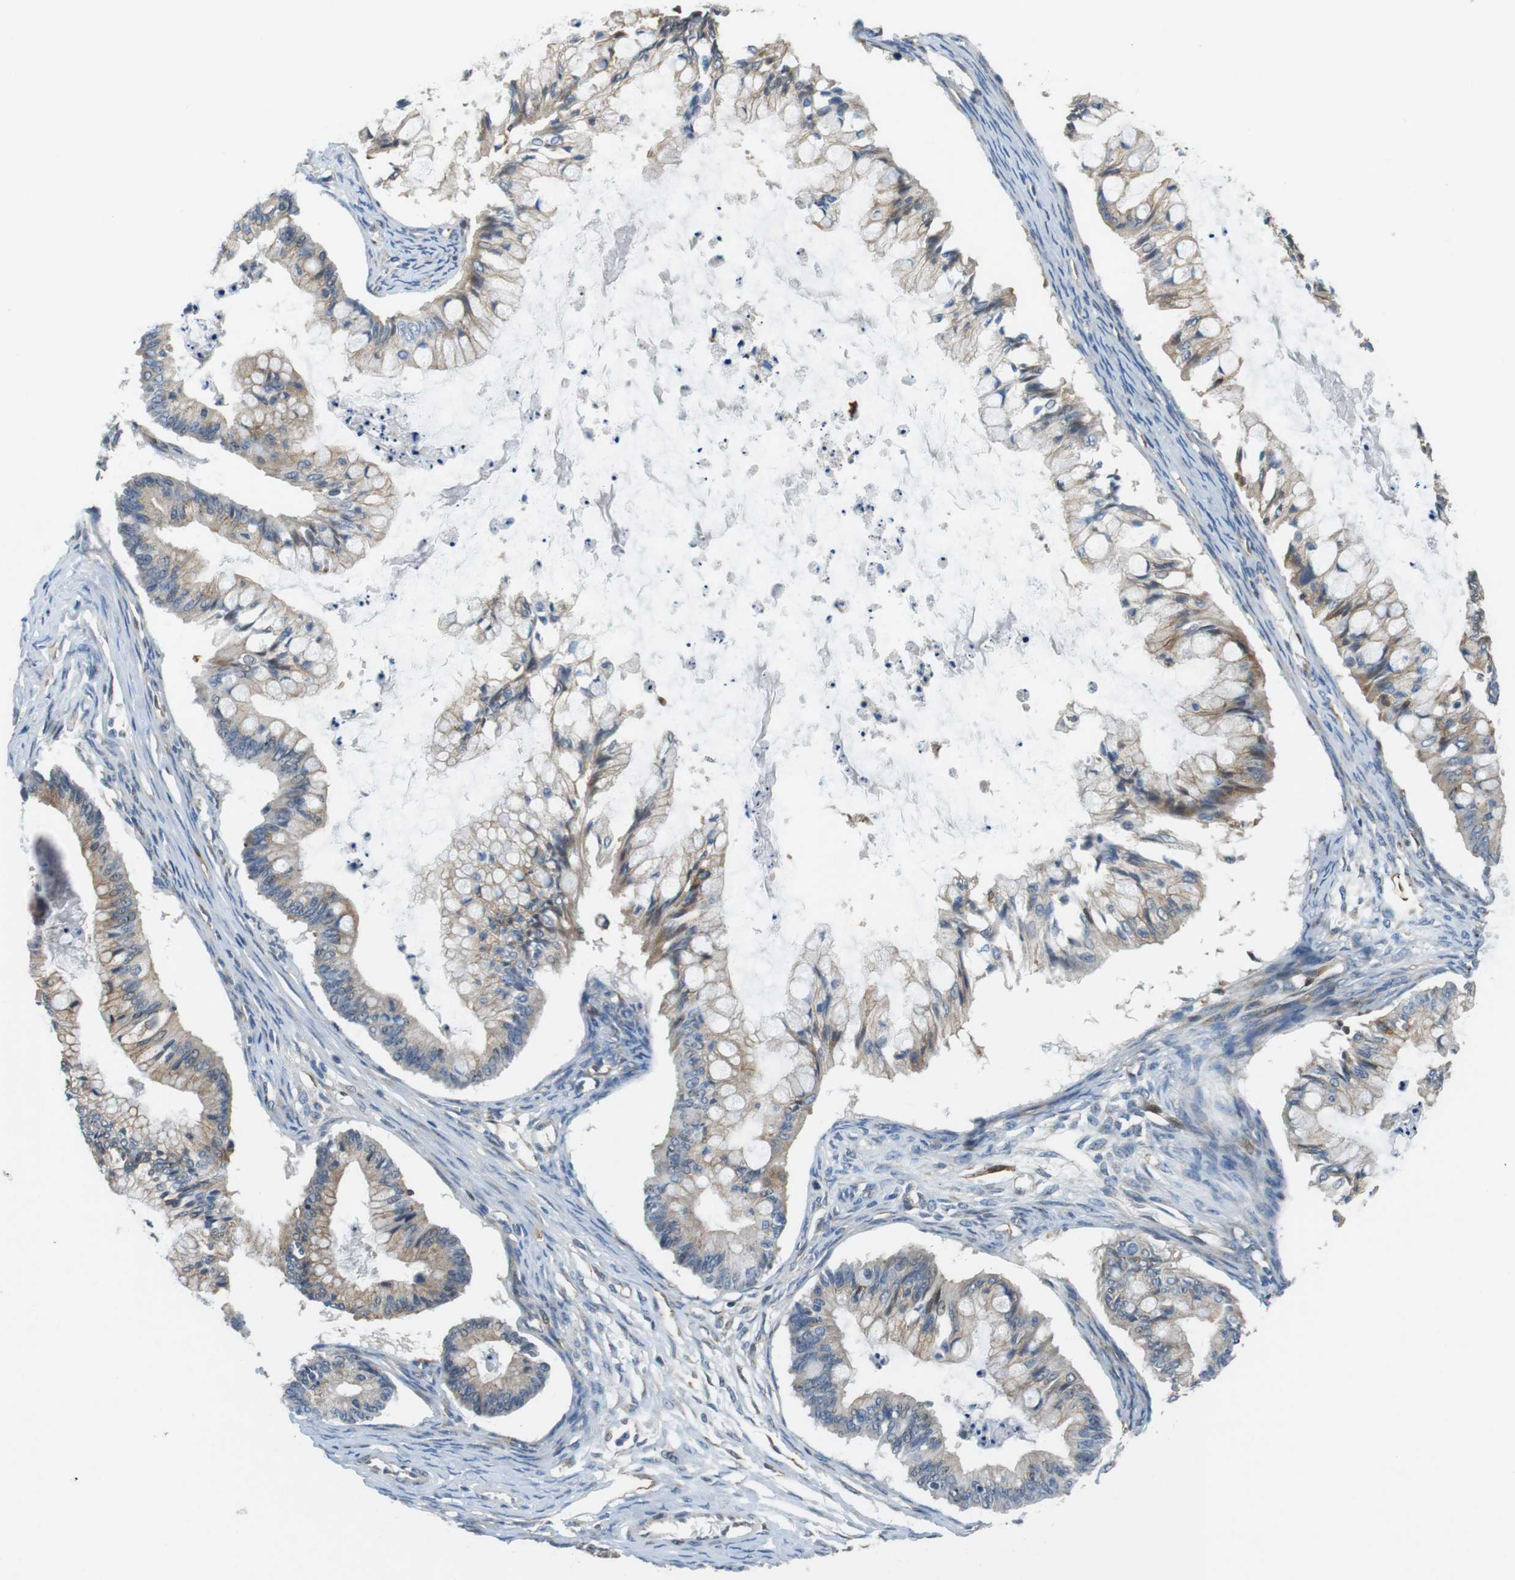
{"staining": {"intensity": "moderate", "quantity": ">75%", "location": "cytoplasmic/membranous"}, "tissue": "ovarian cancer", "cell_type": "Tumor cells", "image_type": "cancer", "snomed": [{"axis": "morphology", "description": "Cystadenocarcinoma, mucinous, NOS"}, {"axis": "topography", "description": "Ovary"}], "caption": "This photomicrograph displays ovarian mucinous cystadenocarcinoma stained with IHC to label a protein in brown. The cytoplasmic/membranous of tumor cells show moderate positivity for the protein. Nuclei are counter-stained blue.", "gene": "PALD1", "patient": {"sex": "female", "age": 57}}